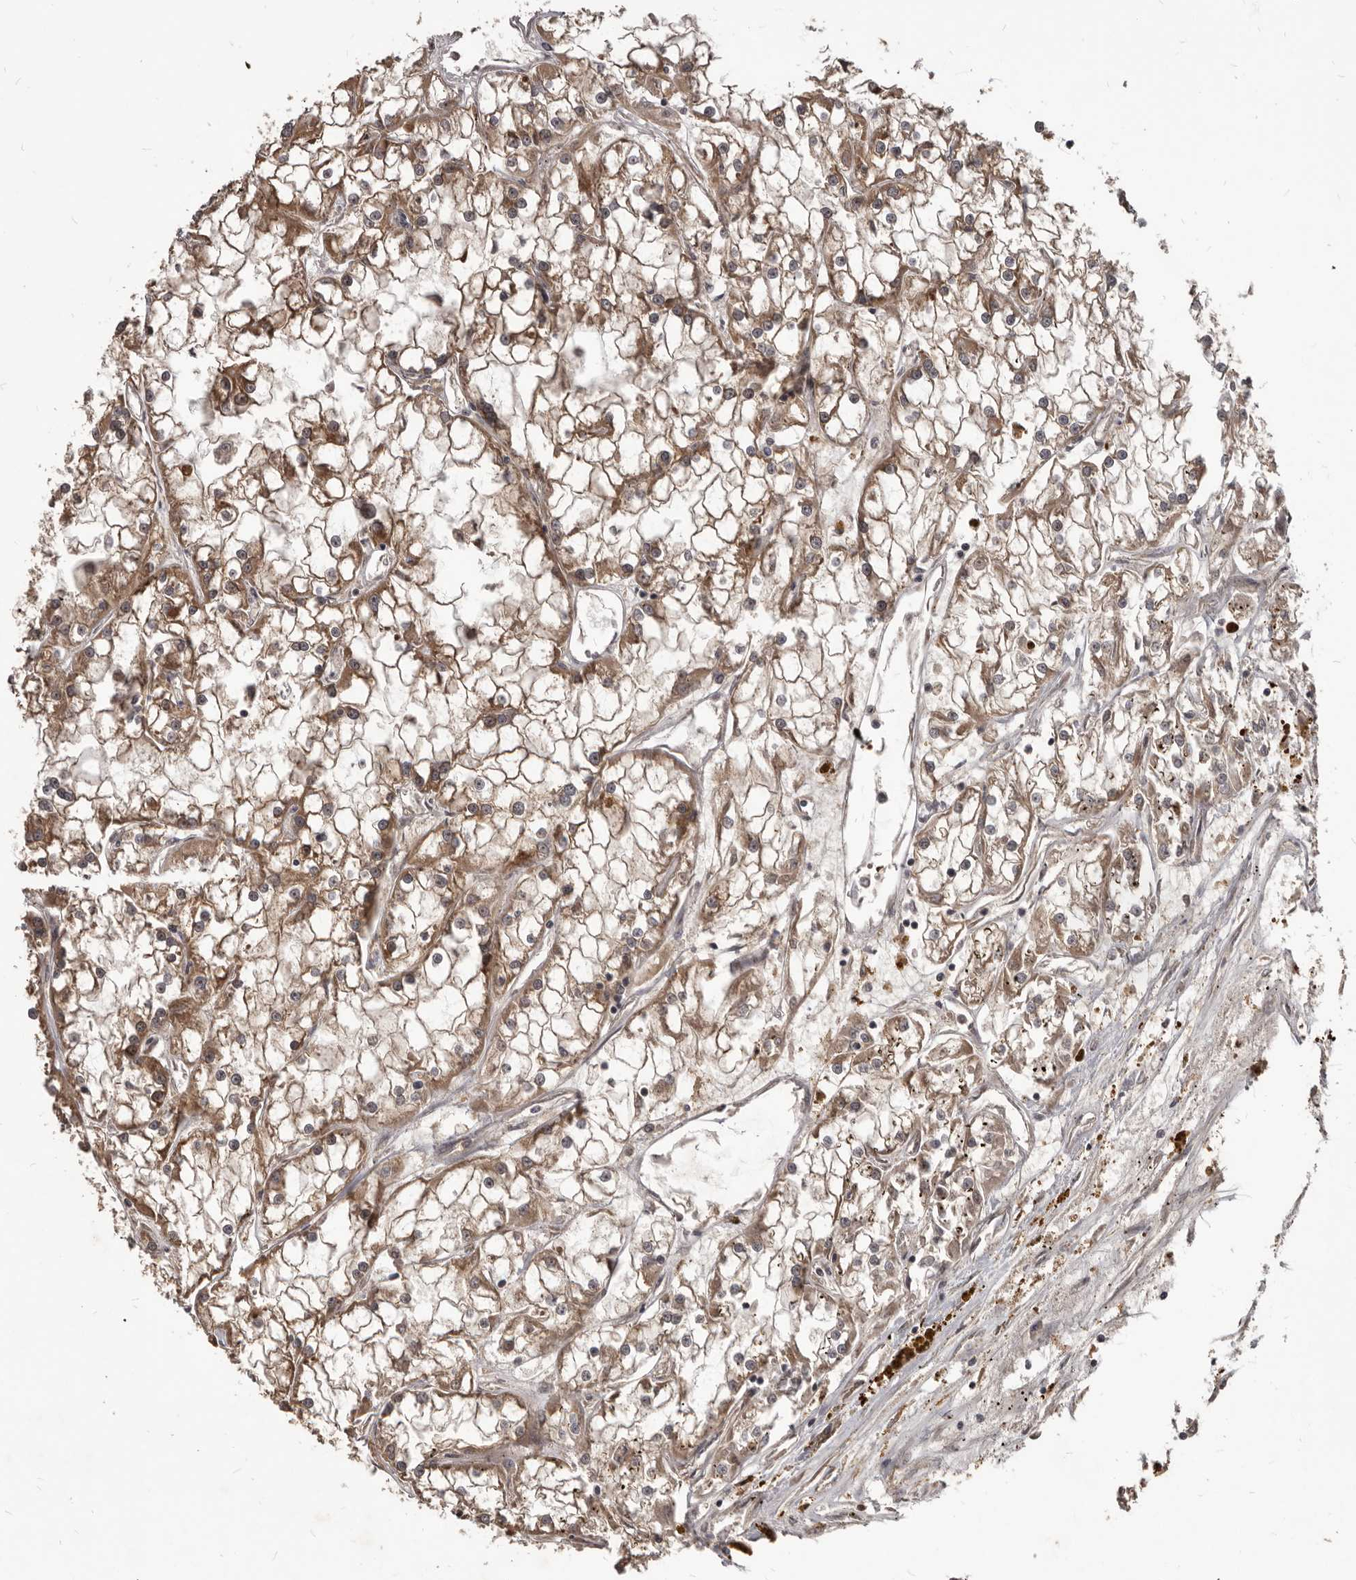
{"staining": {"intensity": "moderate", "quantity": ">75%", "location": "cytoplasmic/membranous"}, "tissue": "renal cancer", "cell_type": "Tumor cells", "image_type": "cancer", "snomed": [{"axis": "morphology", "description": "Adenocarcinoma, NOS"}, {"axis": "topography", "description": "Kidney"}], "caption": "Renal cancer stained with a protein marker demonstrates moderate staining in tumor cells.", "gene": "GABPB2", "patient": {"sex": "female", "age": 52}}